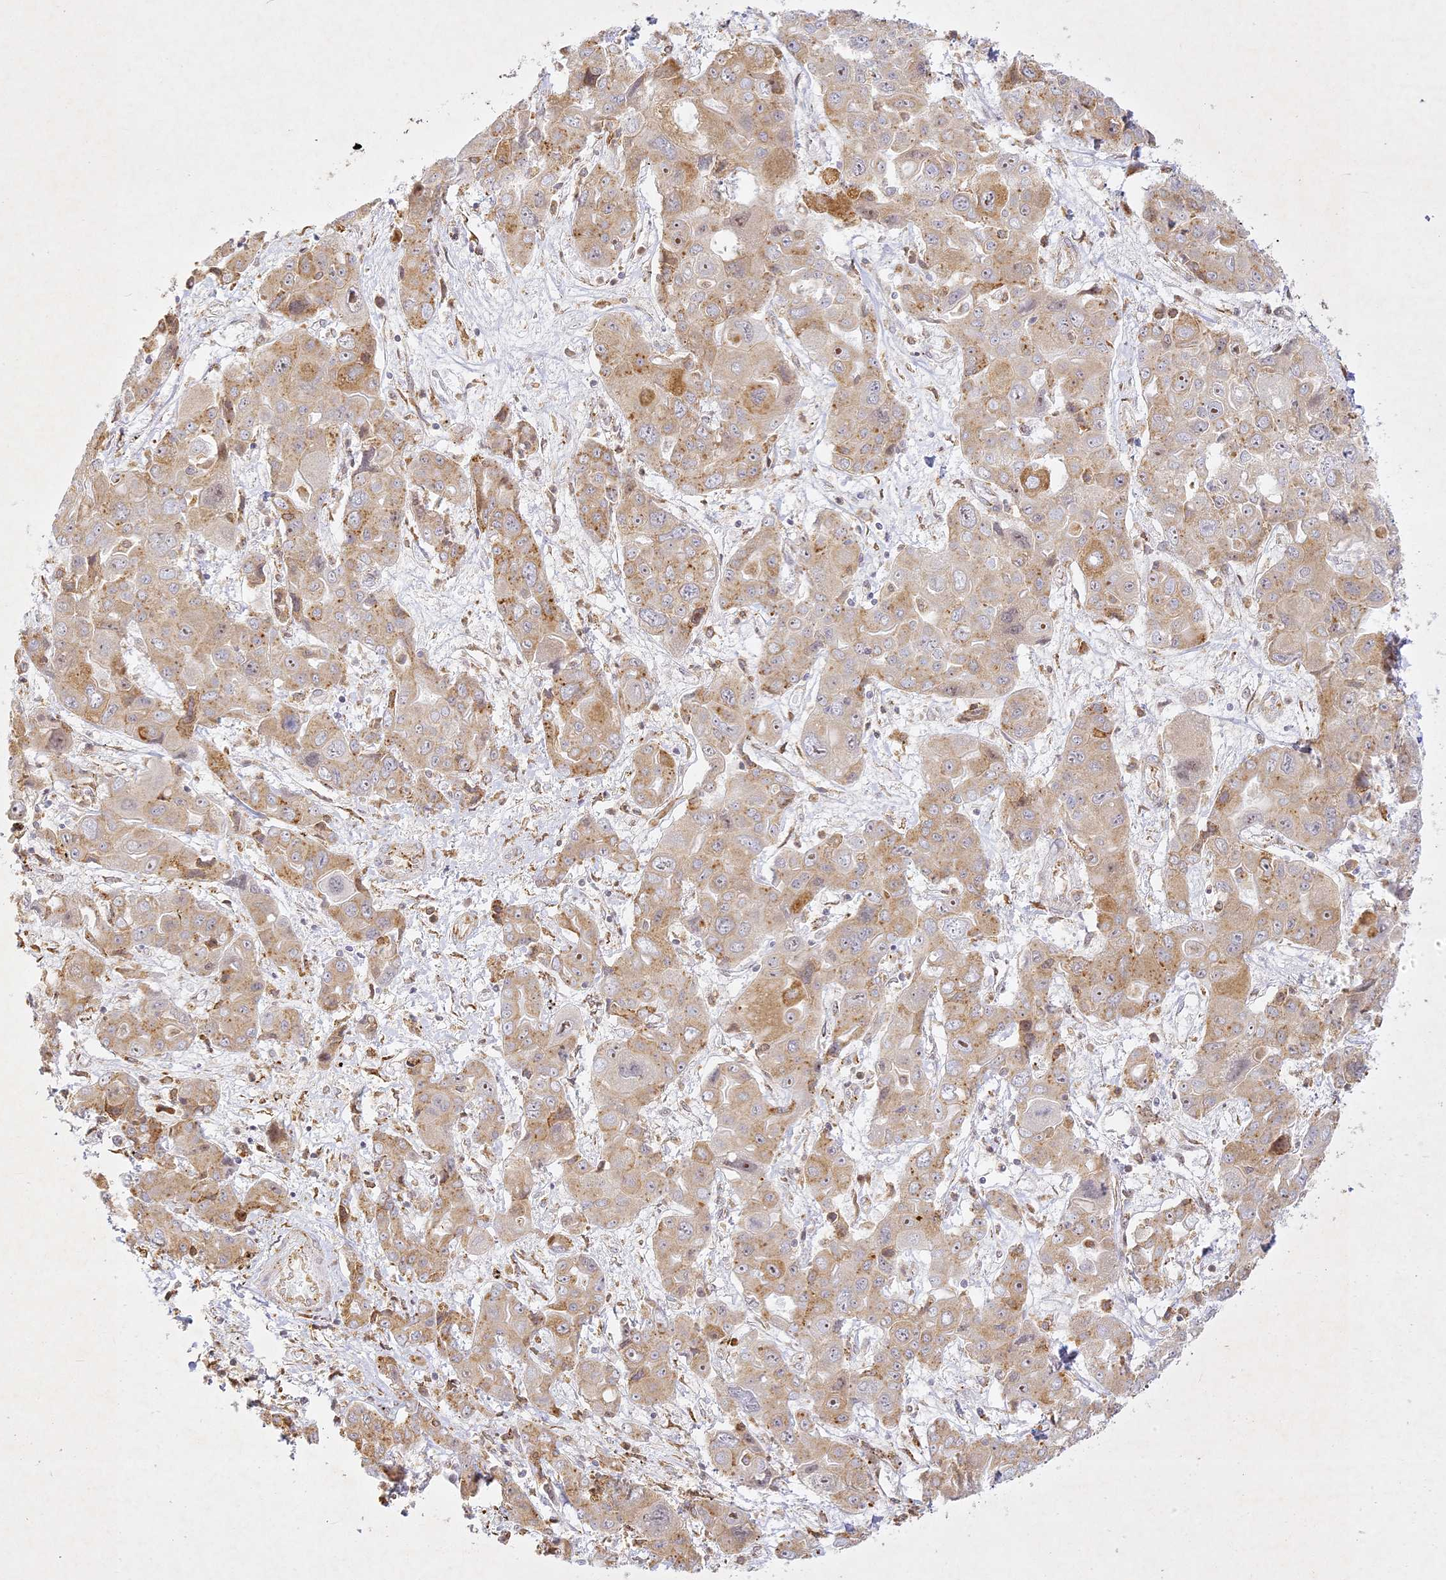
{"staining": {"intensity": "moderate", "quantity": "<25%", "location": "cytoplasmic/membranous"}, "tissue": "liver cancer", "cell_type": "Tumor cells", "image_type": "cancer", "snomed": [{"axis": "morphology", "description": "Cholangiocarcinoma"}, {"axis": "topography", "description": "Liver"}], "caption": "There is low levels of moderate cytoplasmic/membranous staining in tumor cells of cholangiocarcinoma (liver), as demonstrated by immunohistochemical staining (brown color).", "gene": "SLC30A5", "patient": {"sex": "male", "age": 67}}